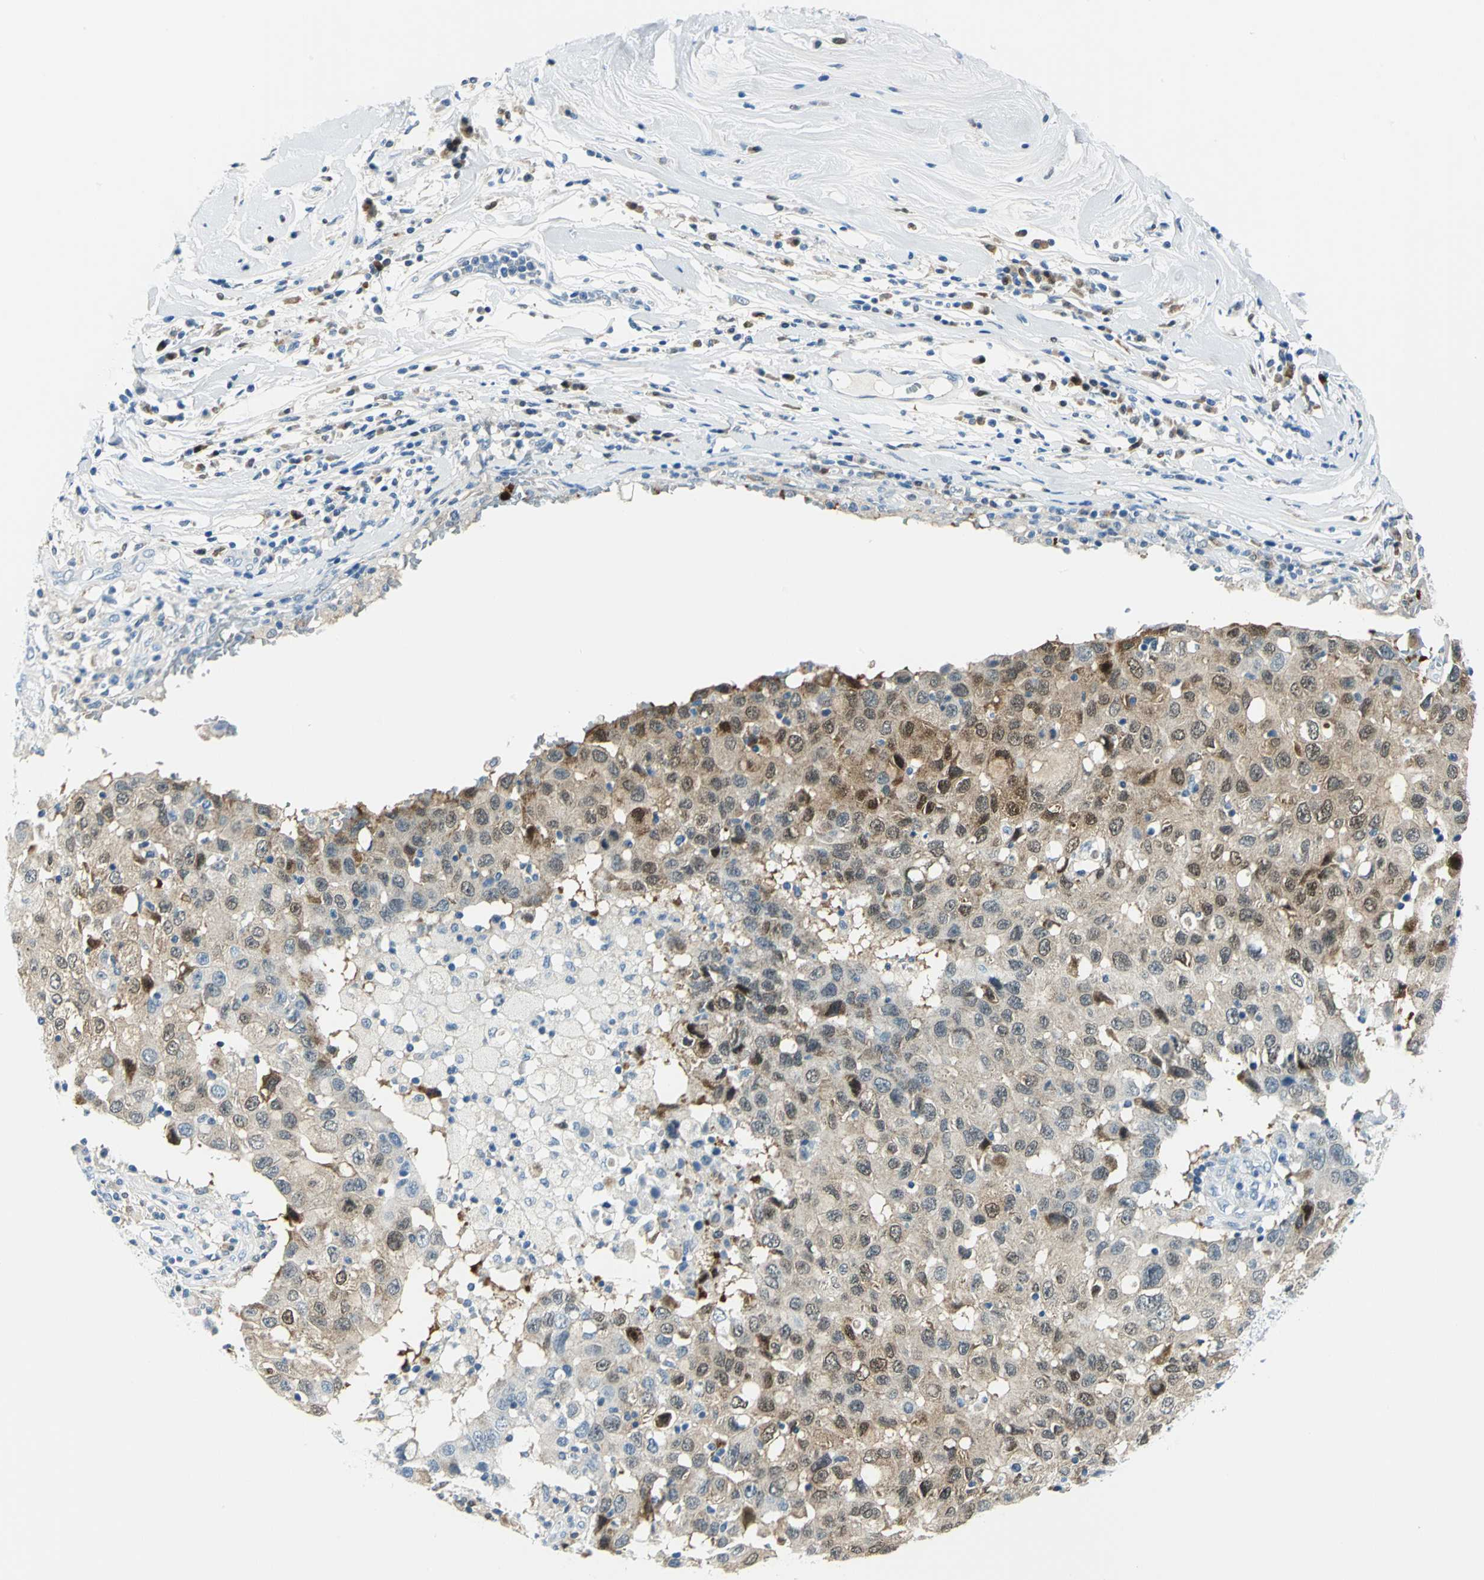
{"staining": {"intensity": "moderate", "quantity": ">75%", "location": "cytoplasmic/membranous,nuclear"}, "tissue": "breast cancer", "cell_type": "Tumor cells", "image_type": "cancer", "snomed": [{"axis": "morphology", "description": "Duct carcinoma"}, {"axis": "topography", "description": "Breast"}], "caption": "Immunohistochemical staining of human breast cancer demonstrates moderate cytoplasmic/membranous and nuclear protein staining in approximately >75% of tumor cells.", "gene": "AKR1A1", "patient": {"sex": "female", "age": 27}}